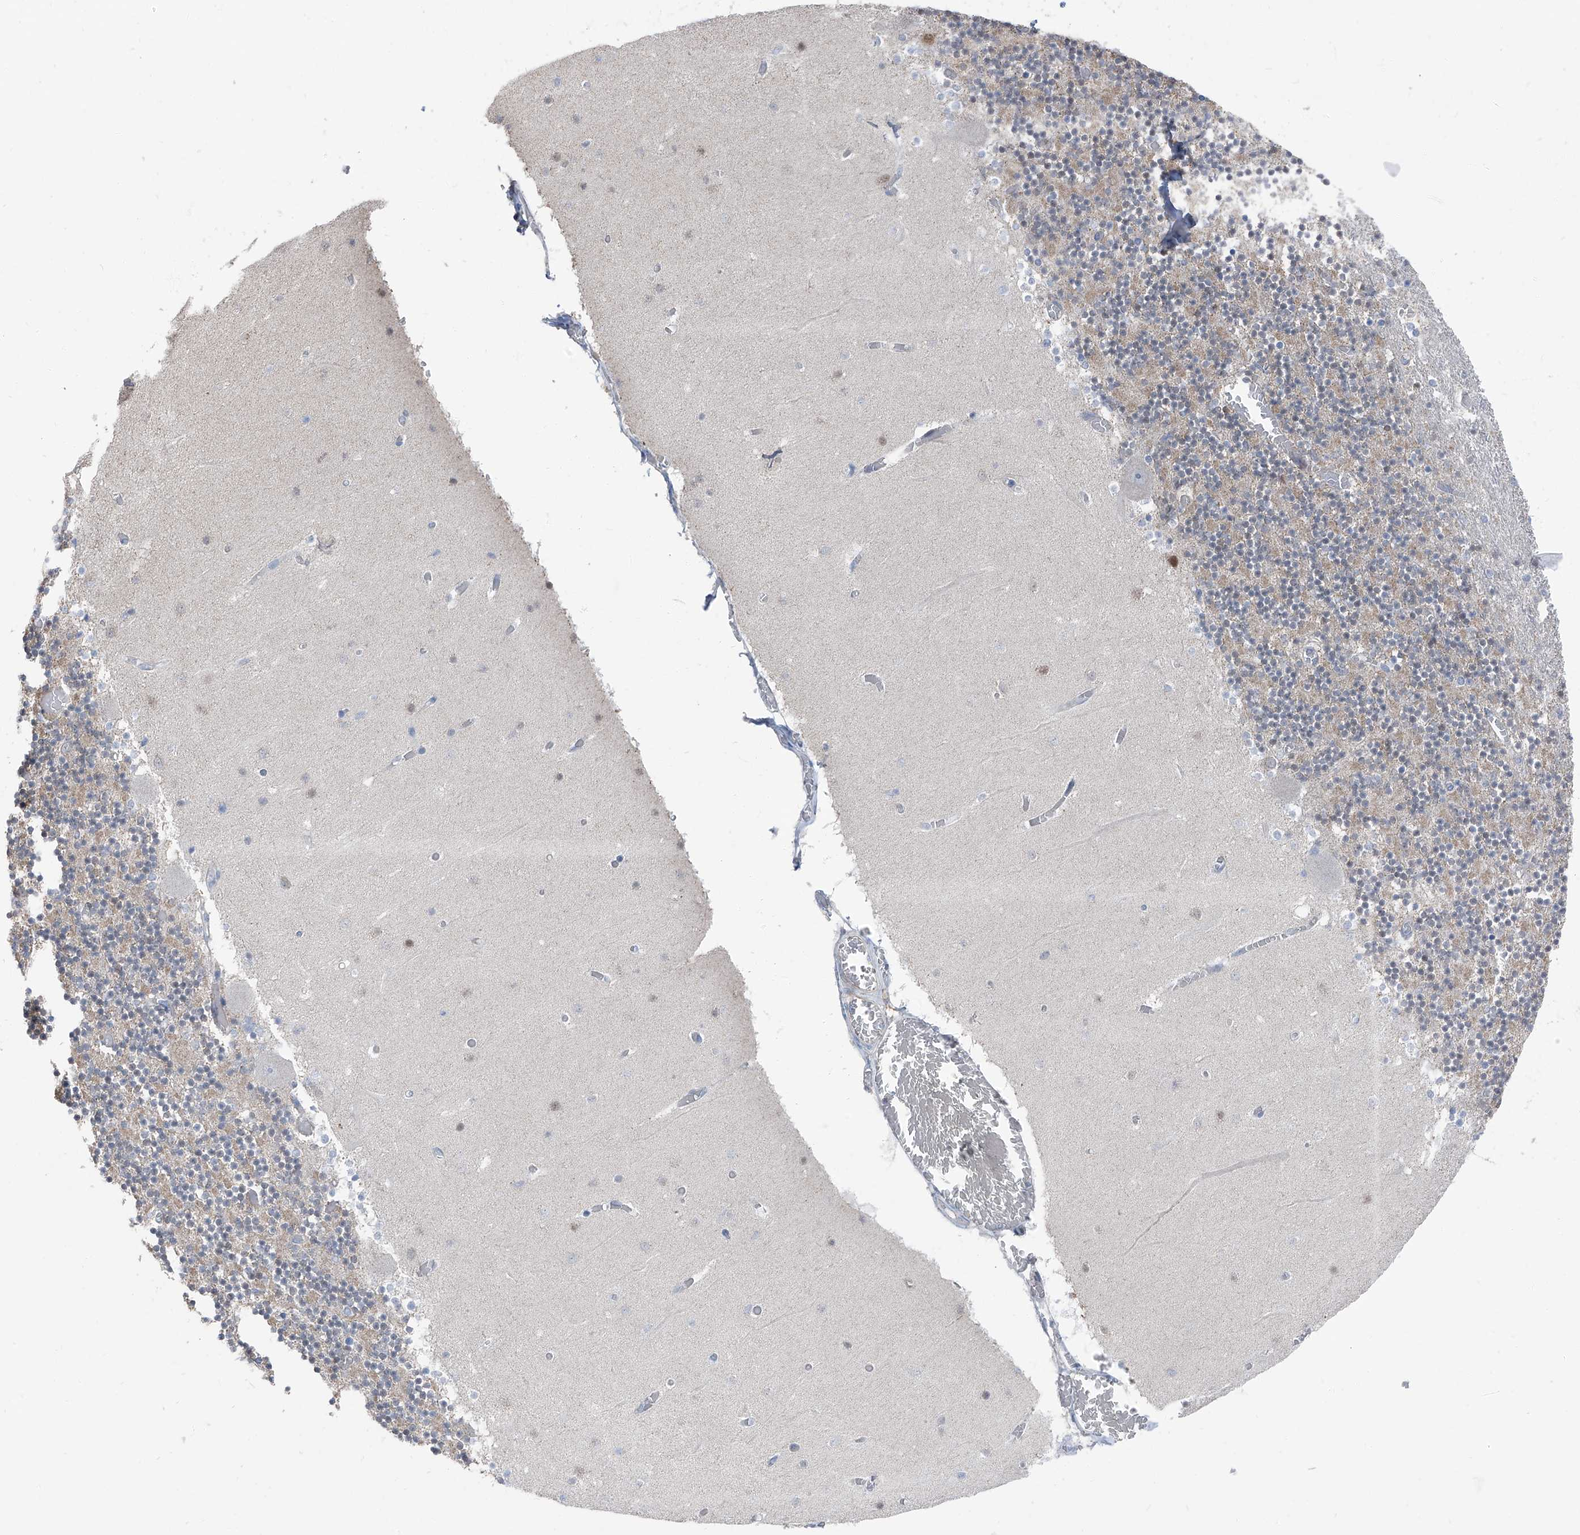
{"staining": {"intensity": "negative", "quantity": "none", "location": "none"}, "tissue": "cerebellum", "cell_type": "Cells in granular layer", "image_type": "normal", "snomed": [{"axis": "morphology", "description": "Normal tissue, NOS"}, {"axis": "topography", "description": "Cerebellum"}], "caption": "Immunohistochemistry (IHC) histopathology image of normal cerebellum: cerebellum stained with DAB (3,3'-diaminobenzidine) shows no significant protein staining in cells in granular layer.", "gene": "GPR142", "patient": {"sex": "female", "age": 28}}